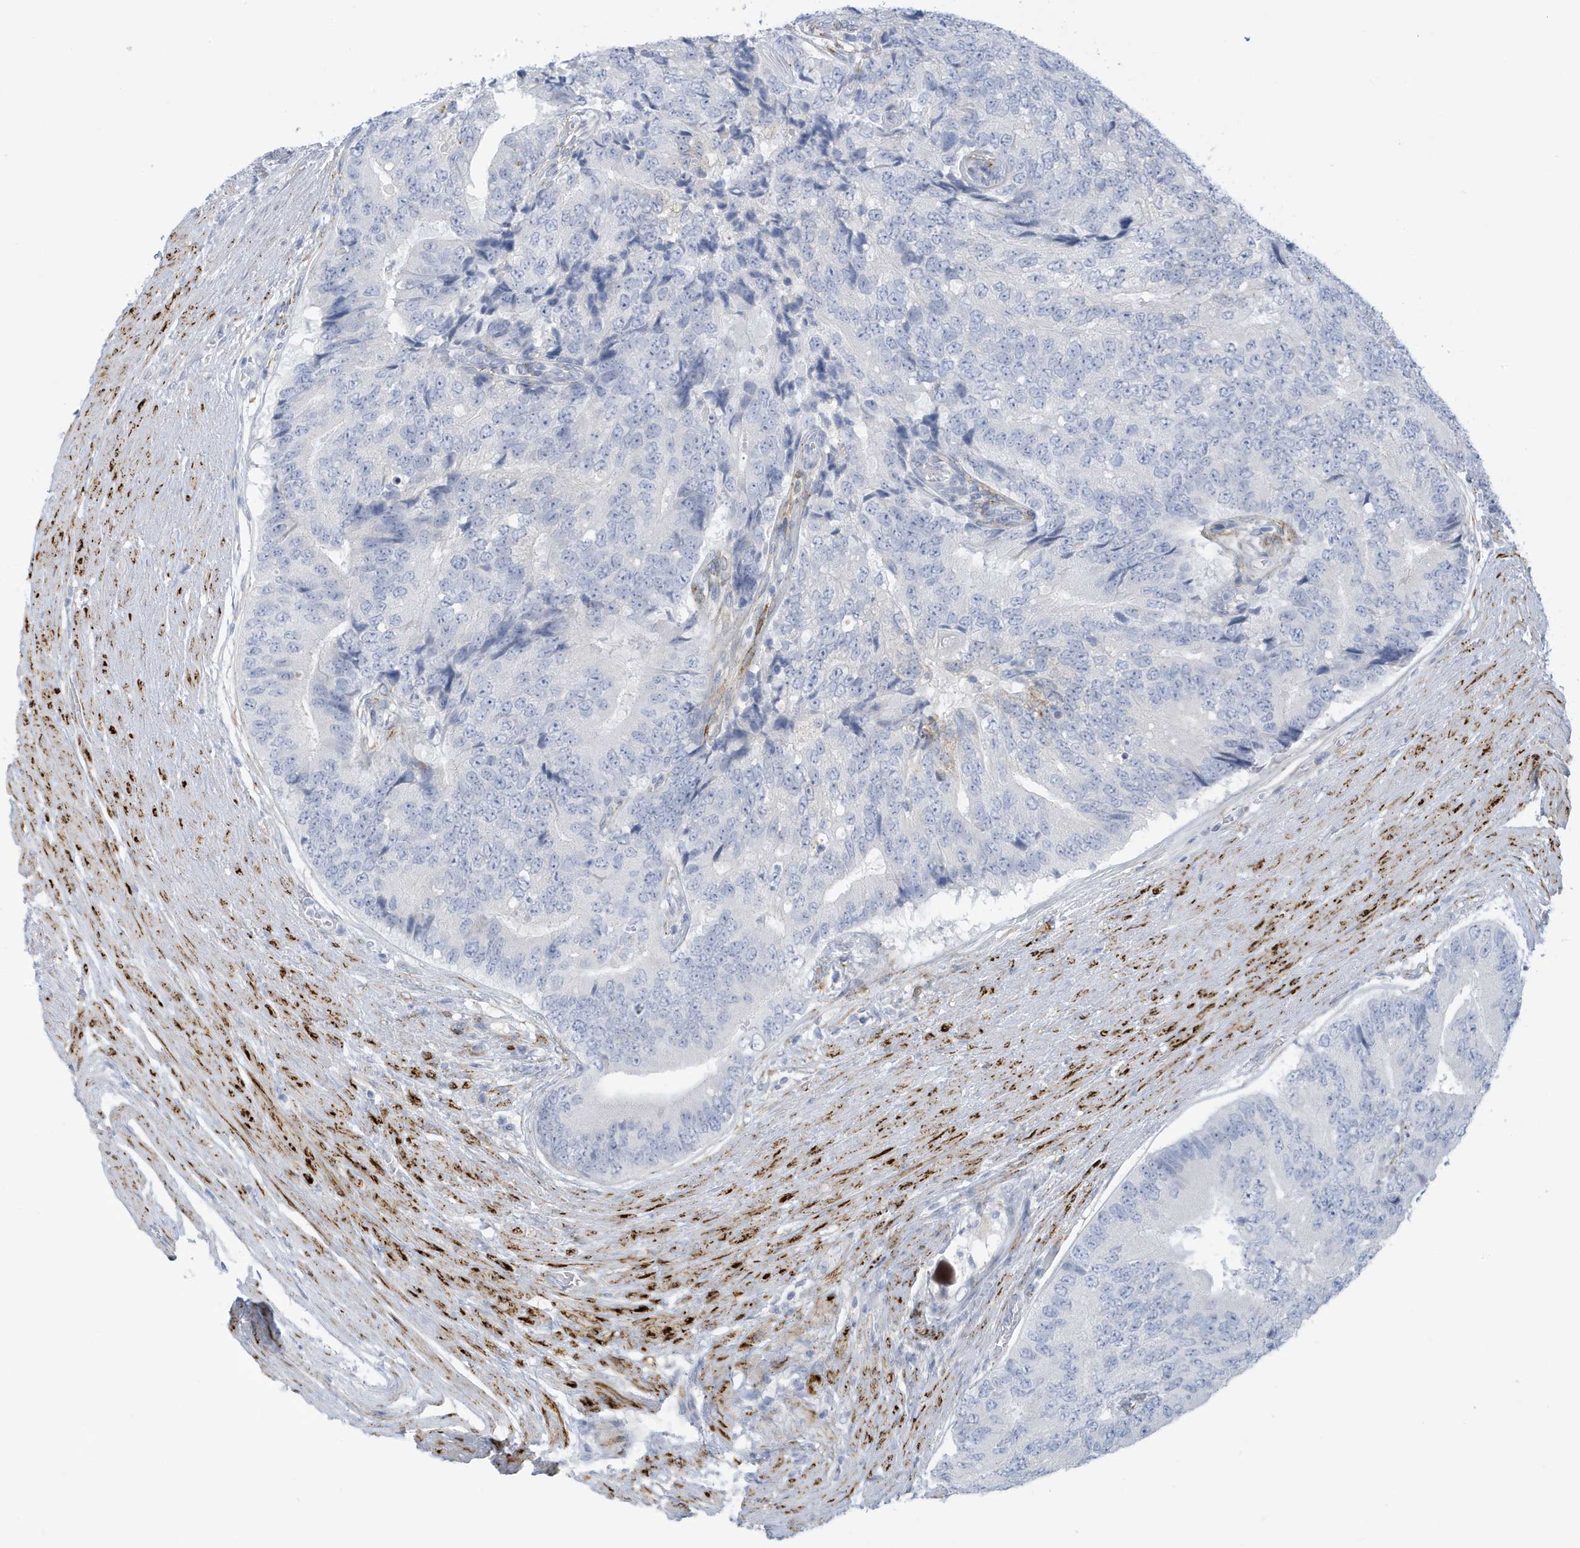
{"staining": {"intensity": "negative", "quantity": "none", "location": "none"}, "tissue": "prostate cancer", "cell_type": "Tumor cells", "image_type": "cancer", "snomed": [{"axis": "morphology", "description": "Adenocarcinoma, High grade"}, {"axis": "topography", "description": "Prostate"}], "caption": "Immunohistochemical staining of prostate high-grade adenocarcinoma shows no significant expression in tumor cells.", "gene": "PERM1", "patient": {"sex": "male", "age": 70}}